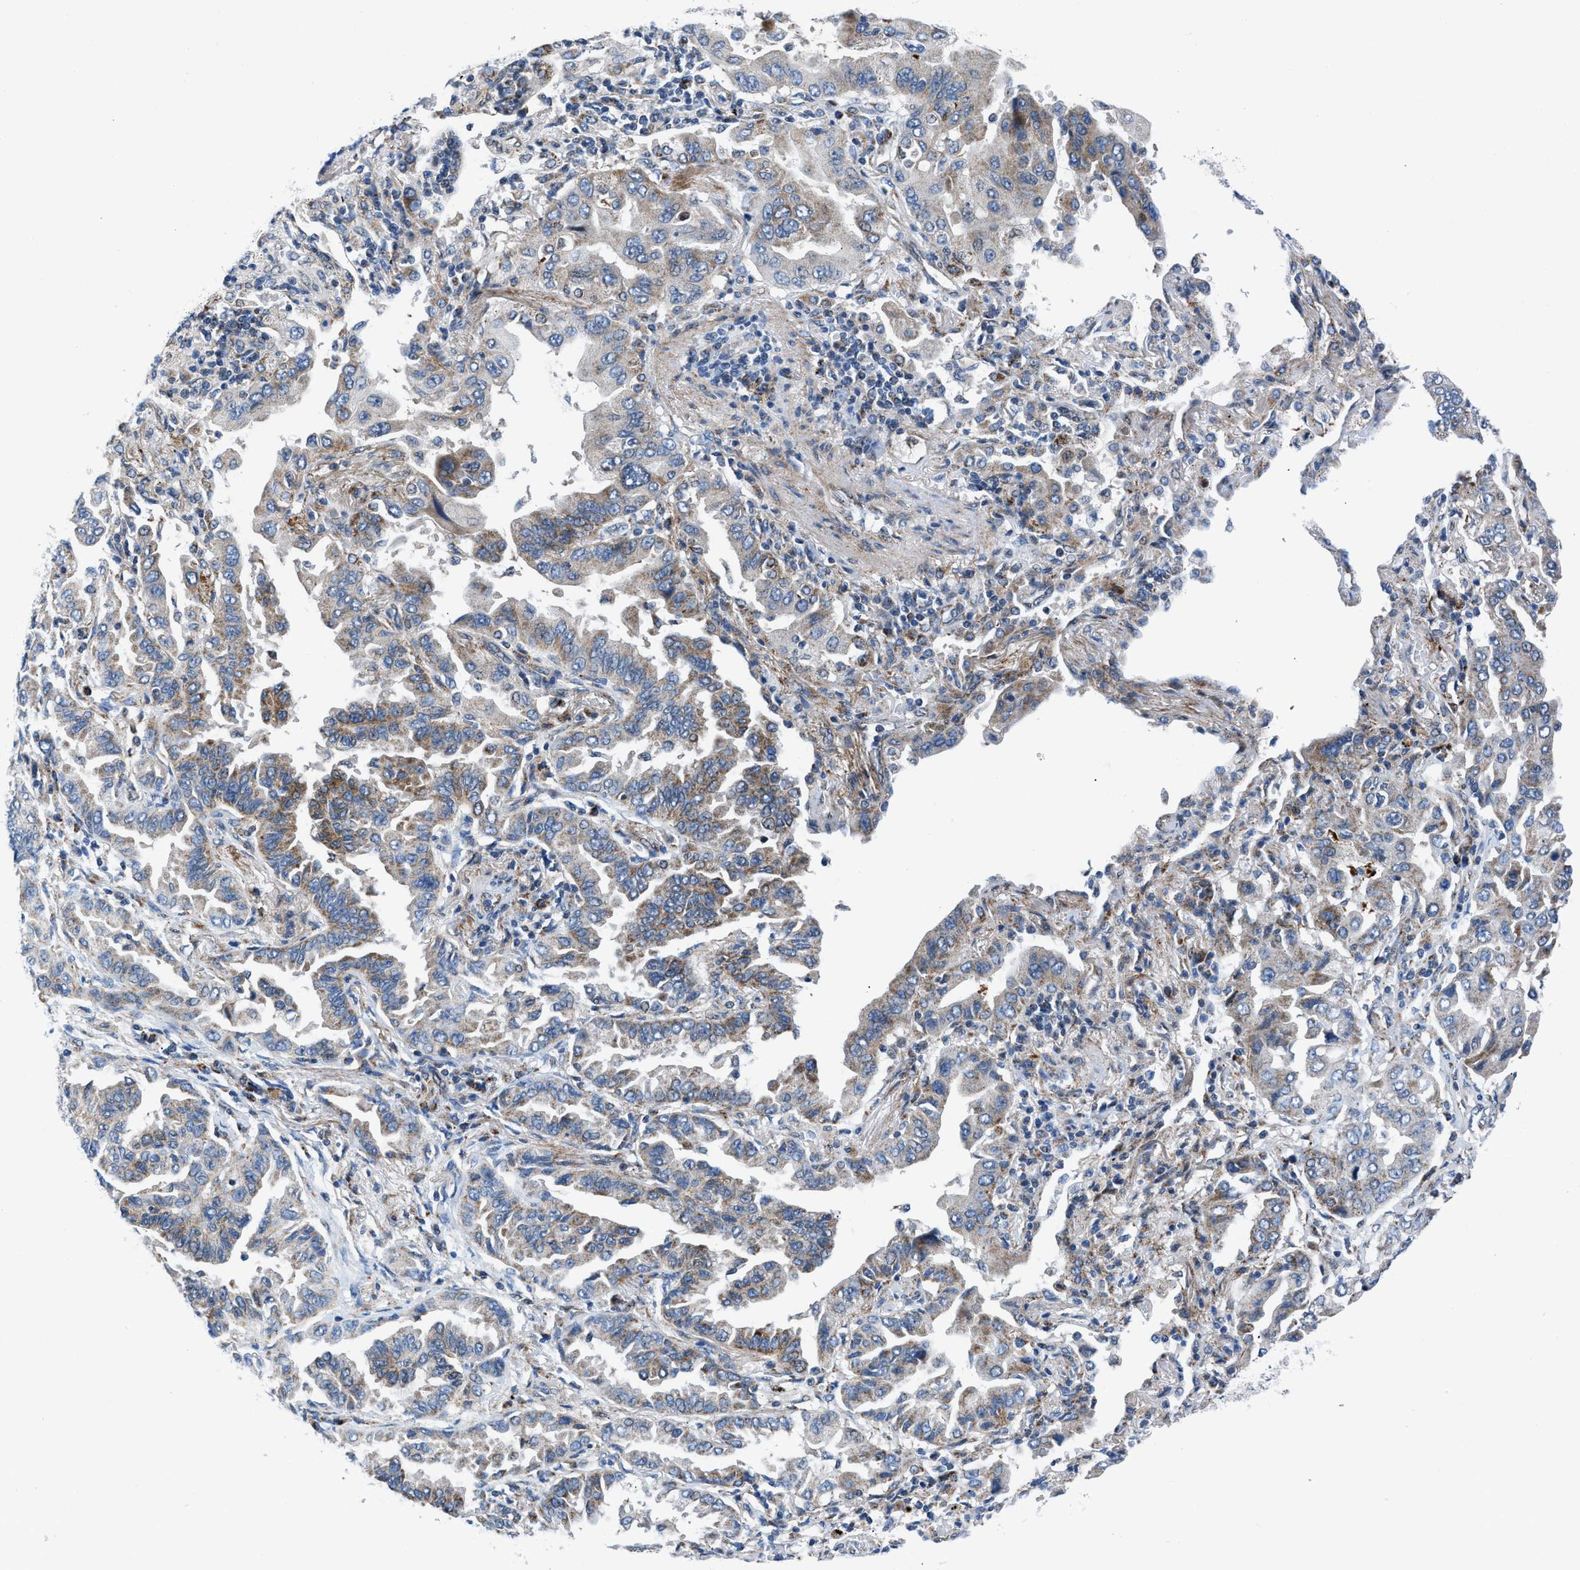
{"staining": {"intensity": "moderate", "quantity": "25%-75%", "location": "cytoplasmic/membranous"}, "tissue": "lung cancer", "cell_type": "Tumor cells", "image_type": "cancer", "snomed": [{"axis": "morphology", "description": "Adenocarcinoma, NOS"}, {"axis": "topography", "description": "Lung"}], "caption": "DAB immunohistochemical staining of lung adenocarcinoma shows moderate cytoplasmic/membranous protein expression in approximately 25%-75% of tumor cells.", "gene": "LMO2", "patient": {"sex": "female", "age": 65}}